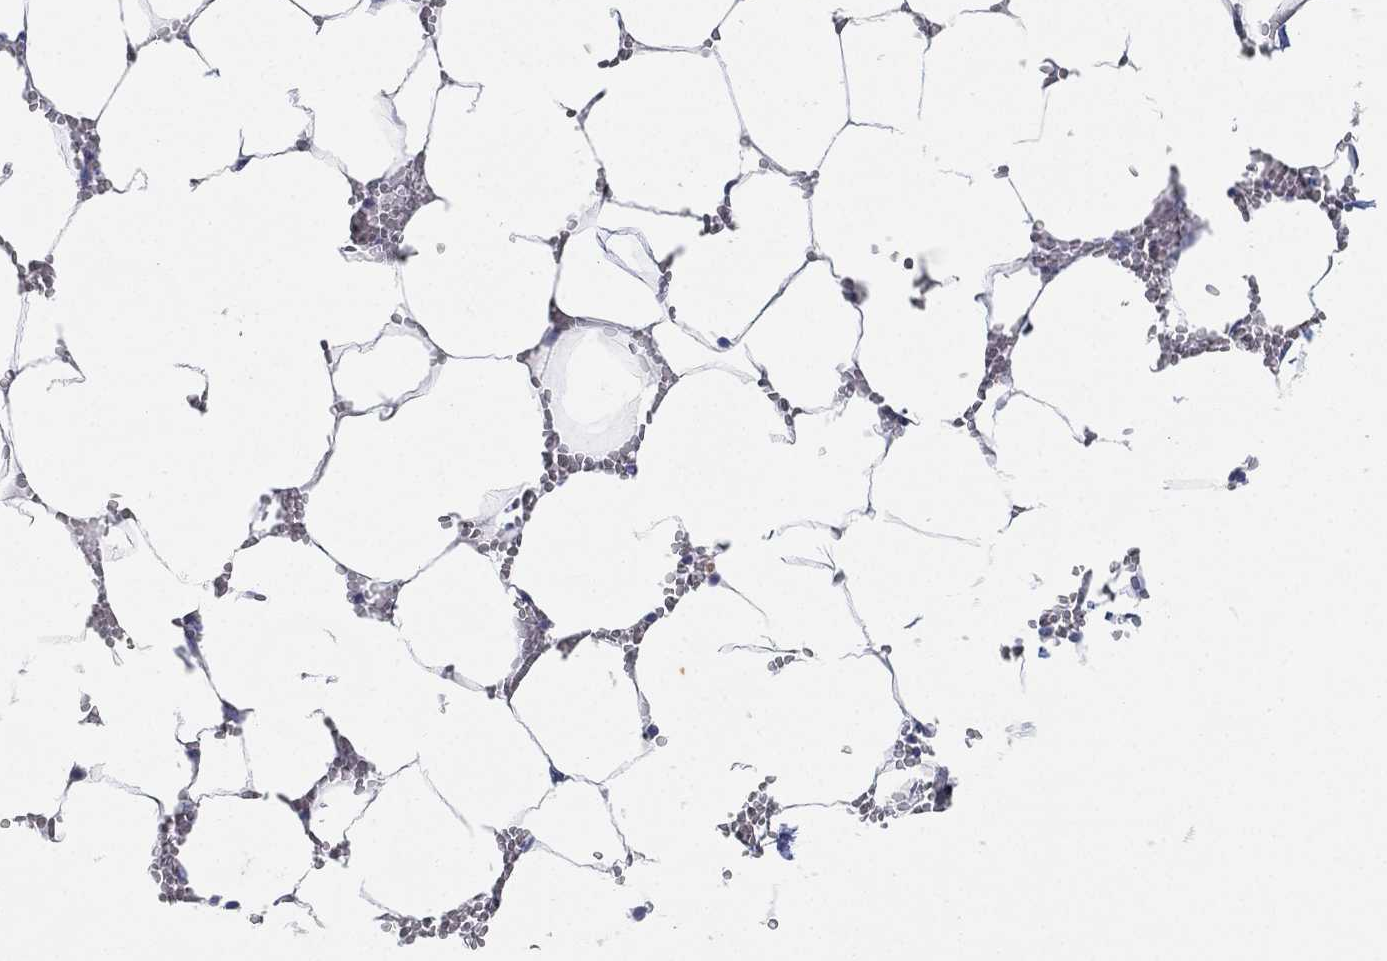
{"staining": {"intensity": "negative", "quantity": "none", "location": "none"}, "tissue": "bone marrow", "cell_type": "Hematopoietic cells", "image_type": "normal", "snomed": [{"axis": "morphology", "description": "Normal tissue, NOS"}, {"axis": "topography", "description": "Bone marrow"}], "caption": "Immunohistochemistry (IHC) histopathology image of unremarkable bone marrow: human bone marrow stained with DAB displays no significant protein staining in hematopoietic cells.", "gene": "FAM187B", "patient": {"sex": "female", "age": 64}}